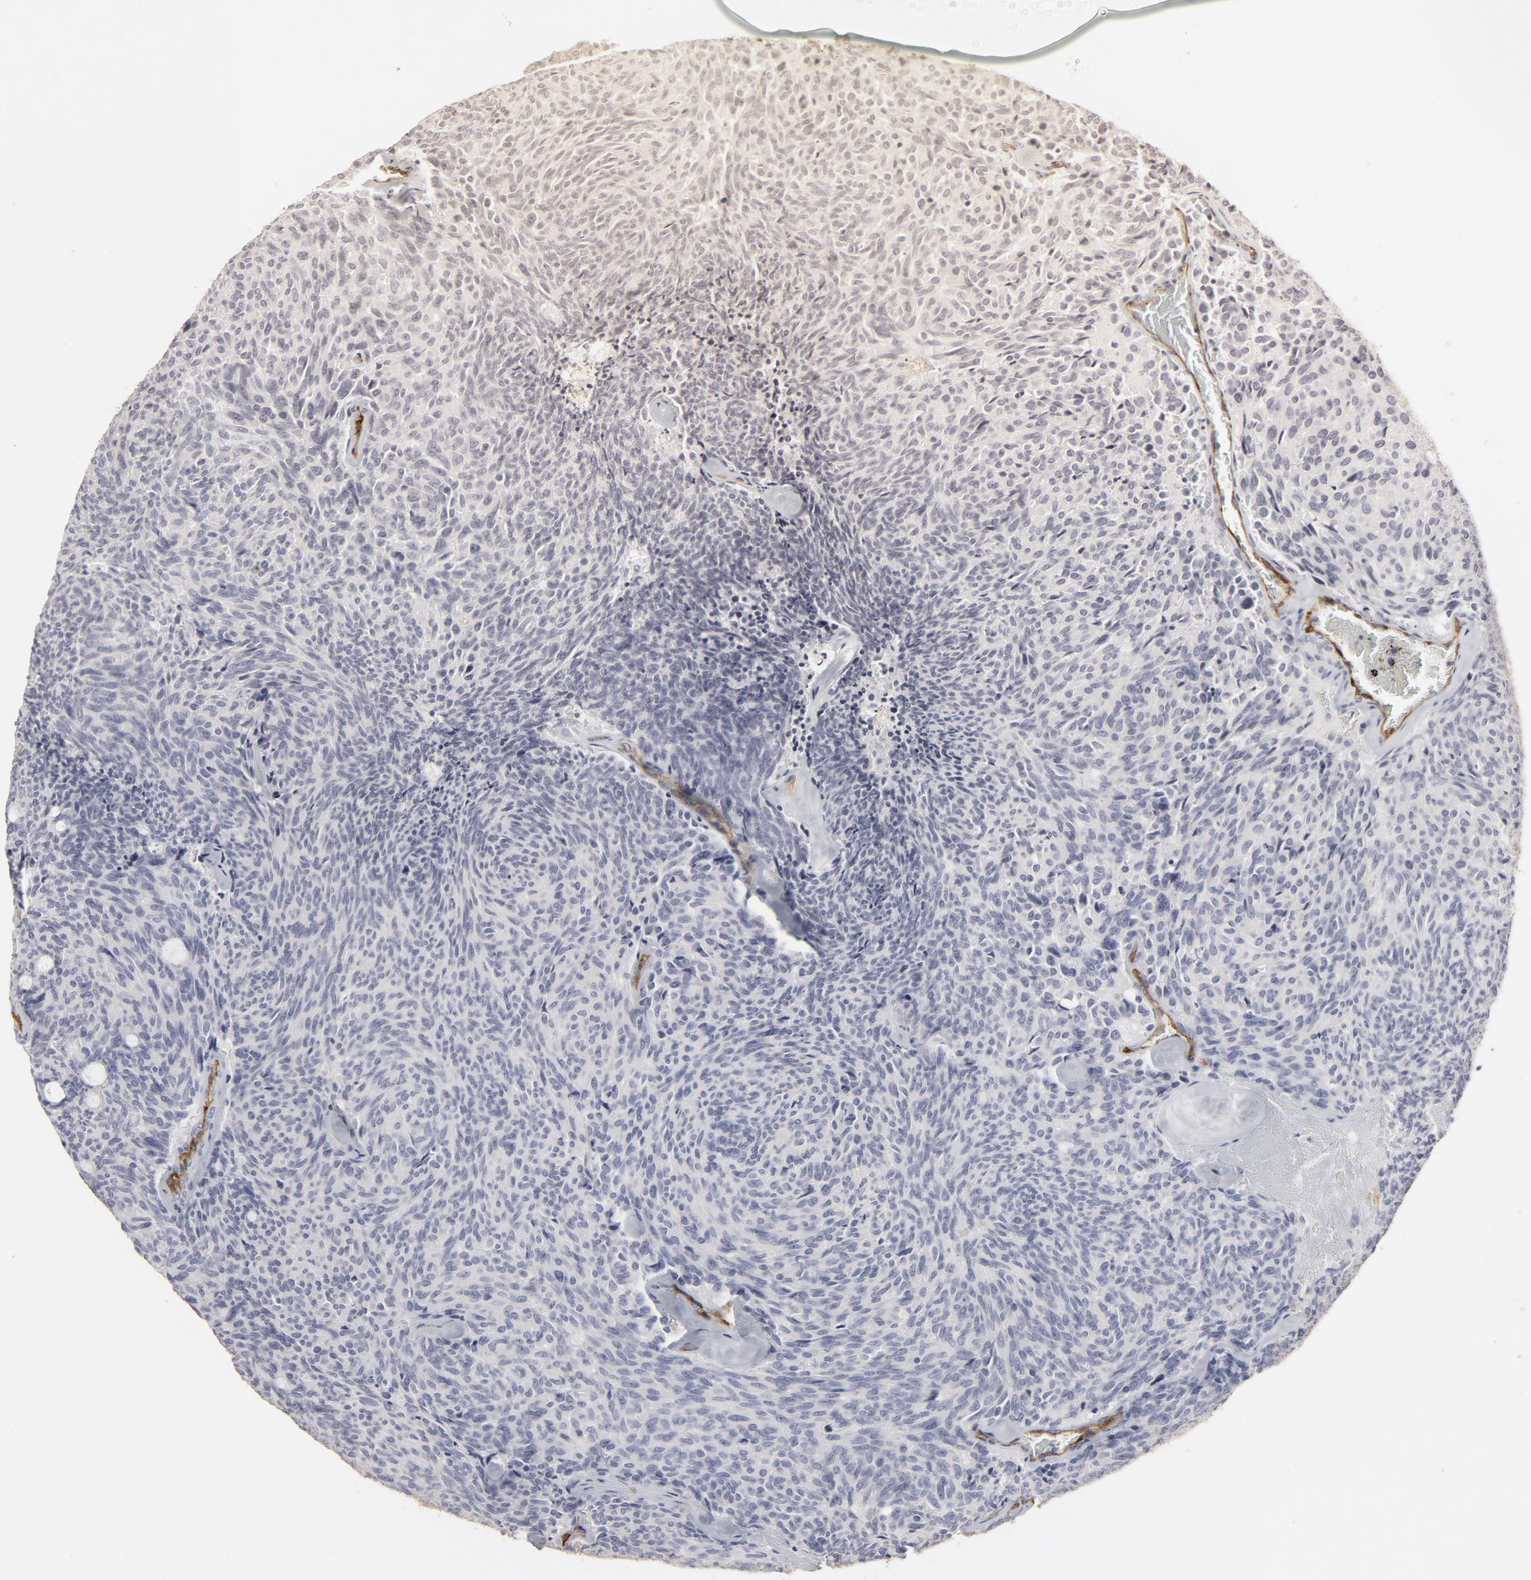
{"staining": {"intensity": "negative", "quantity": "none", "location": "none"}, "tissue": "carcinoid", "cell_type": "Tumor cells", "image_type": "cancer", "snomed": [{"axis": "morphology", "description": "Carcinoid, malignant, NOS"}, {"axis": "topography", "description": "Pancreas"}], "caption": "Human carcinoid stained for a protein using immunohistochemistry reveals no staining in tumor cells.", "gene": "KDR", "patient": {"sex": "female", "age": 54}}